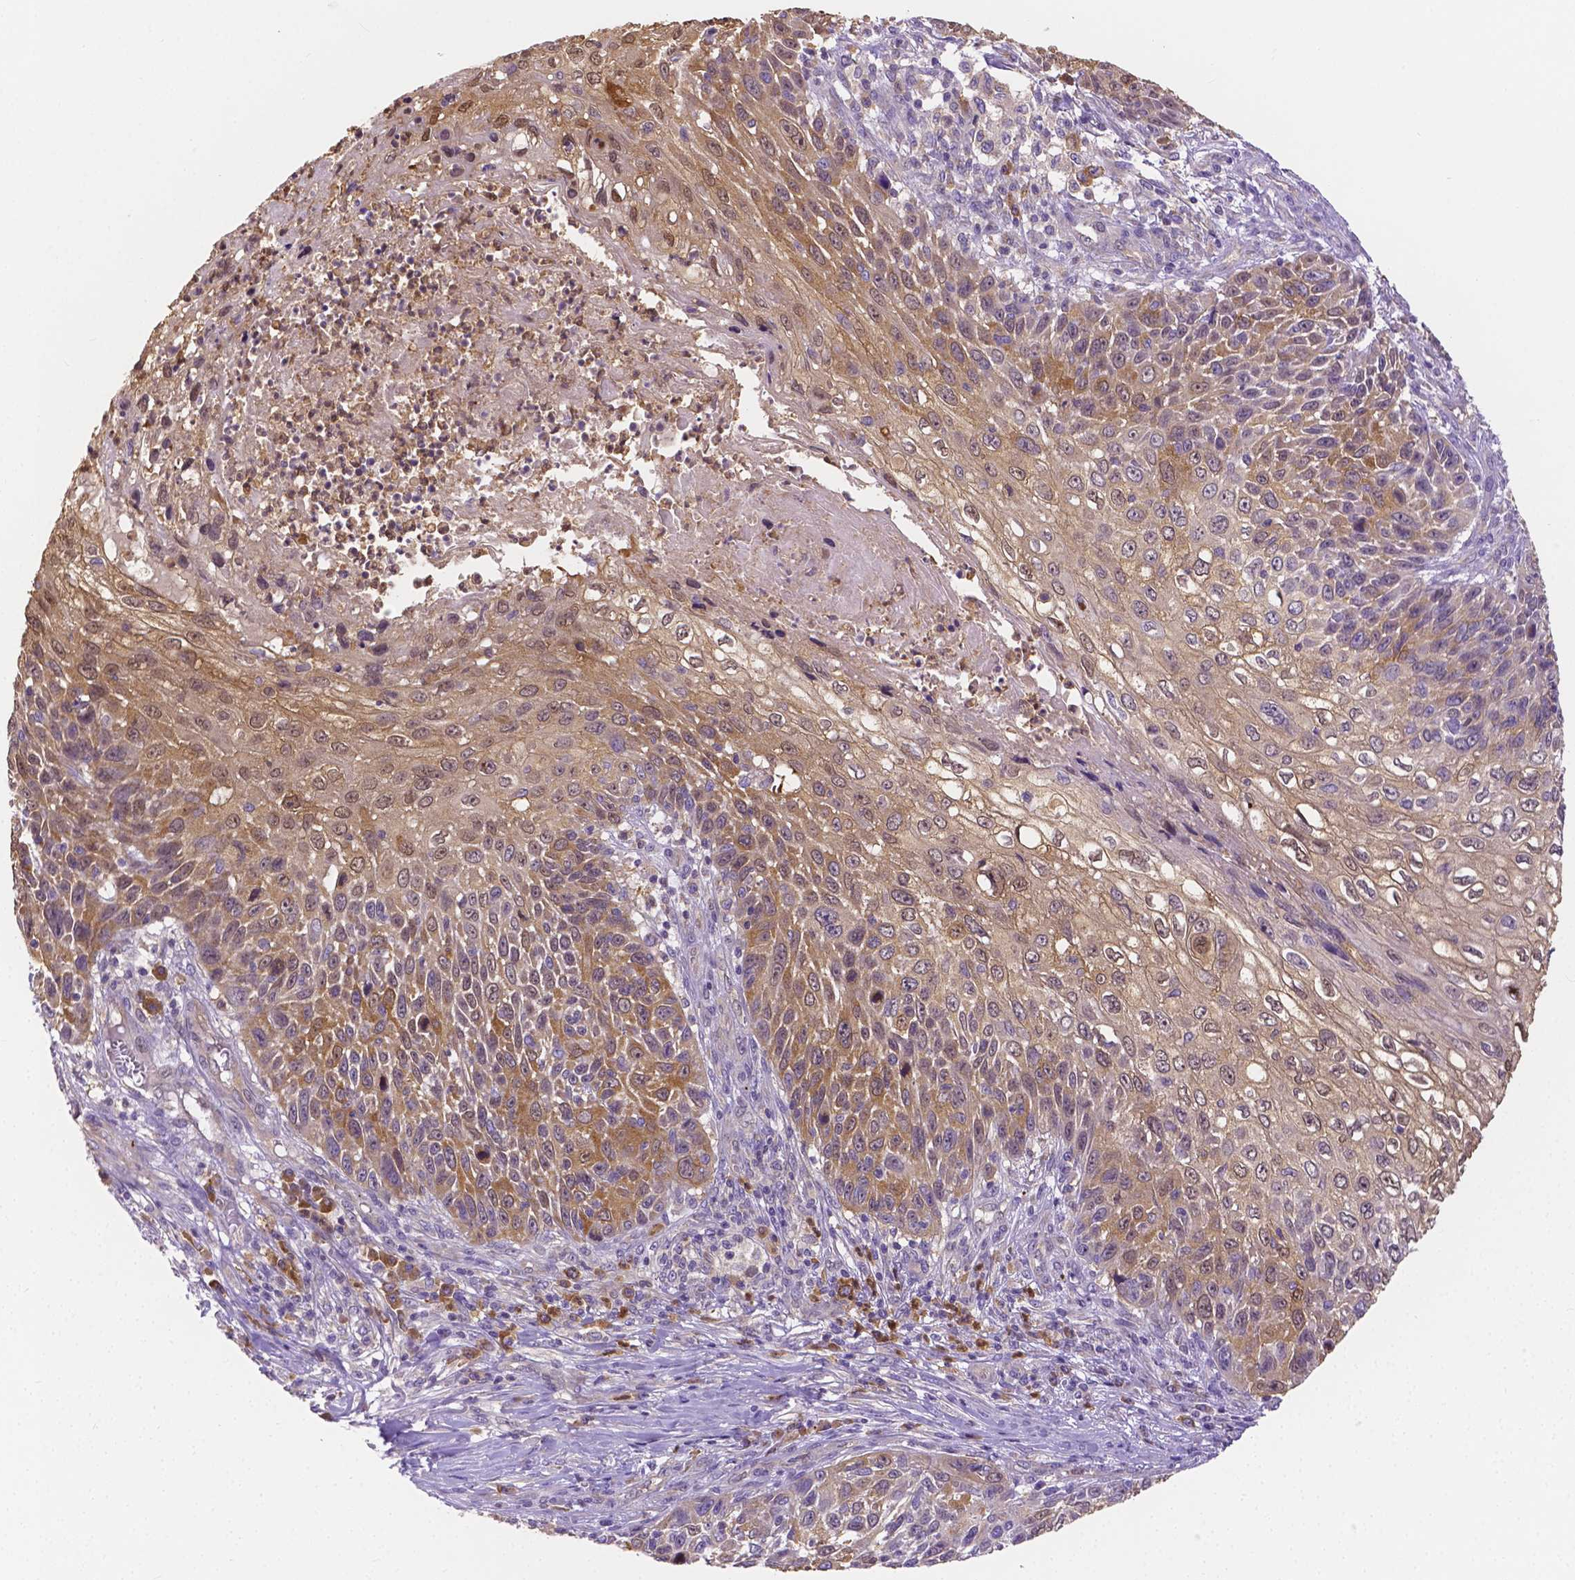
{"staining": {"intensity": "weak", "quantity": "25%-75%", "location": "cytoplasmic/membranous"}, "tissue": "skin cancer", "cell_type": "Tumor cells", "image_type": "cancer", "snomed": [{"axis": "morphology", "description": "Squamous cell carcinoma, NOS"}, {"axis": "topography", "description": "Skin"}], "caption": "An image of skin cancer stained for a protein reveals weak cytoplasmic/membranous brown staining in tumor cells. (DAB (3,3'-diaminobenzidine) IHC, brown staining for protein, blue staining for nuclei).", "gene": "ZNRD2", "patient": {"sex": "male", "age": 92}}